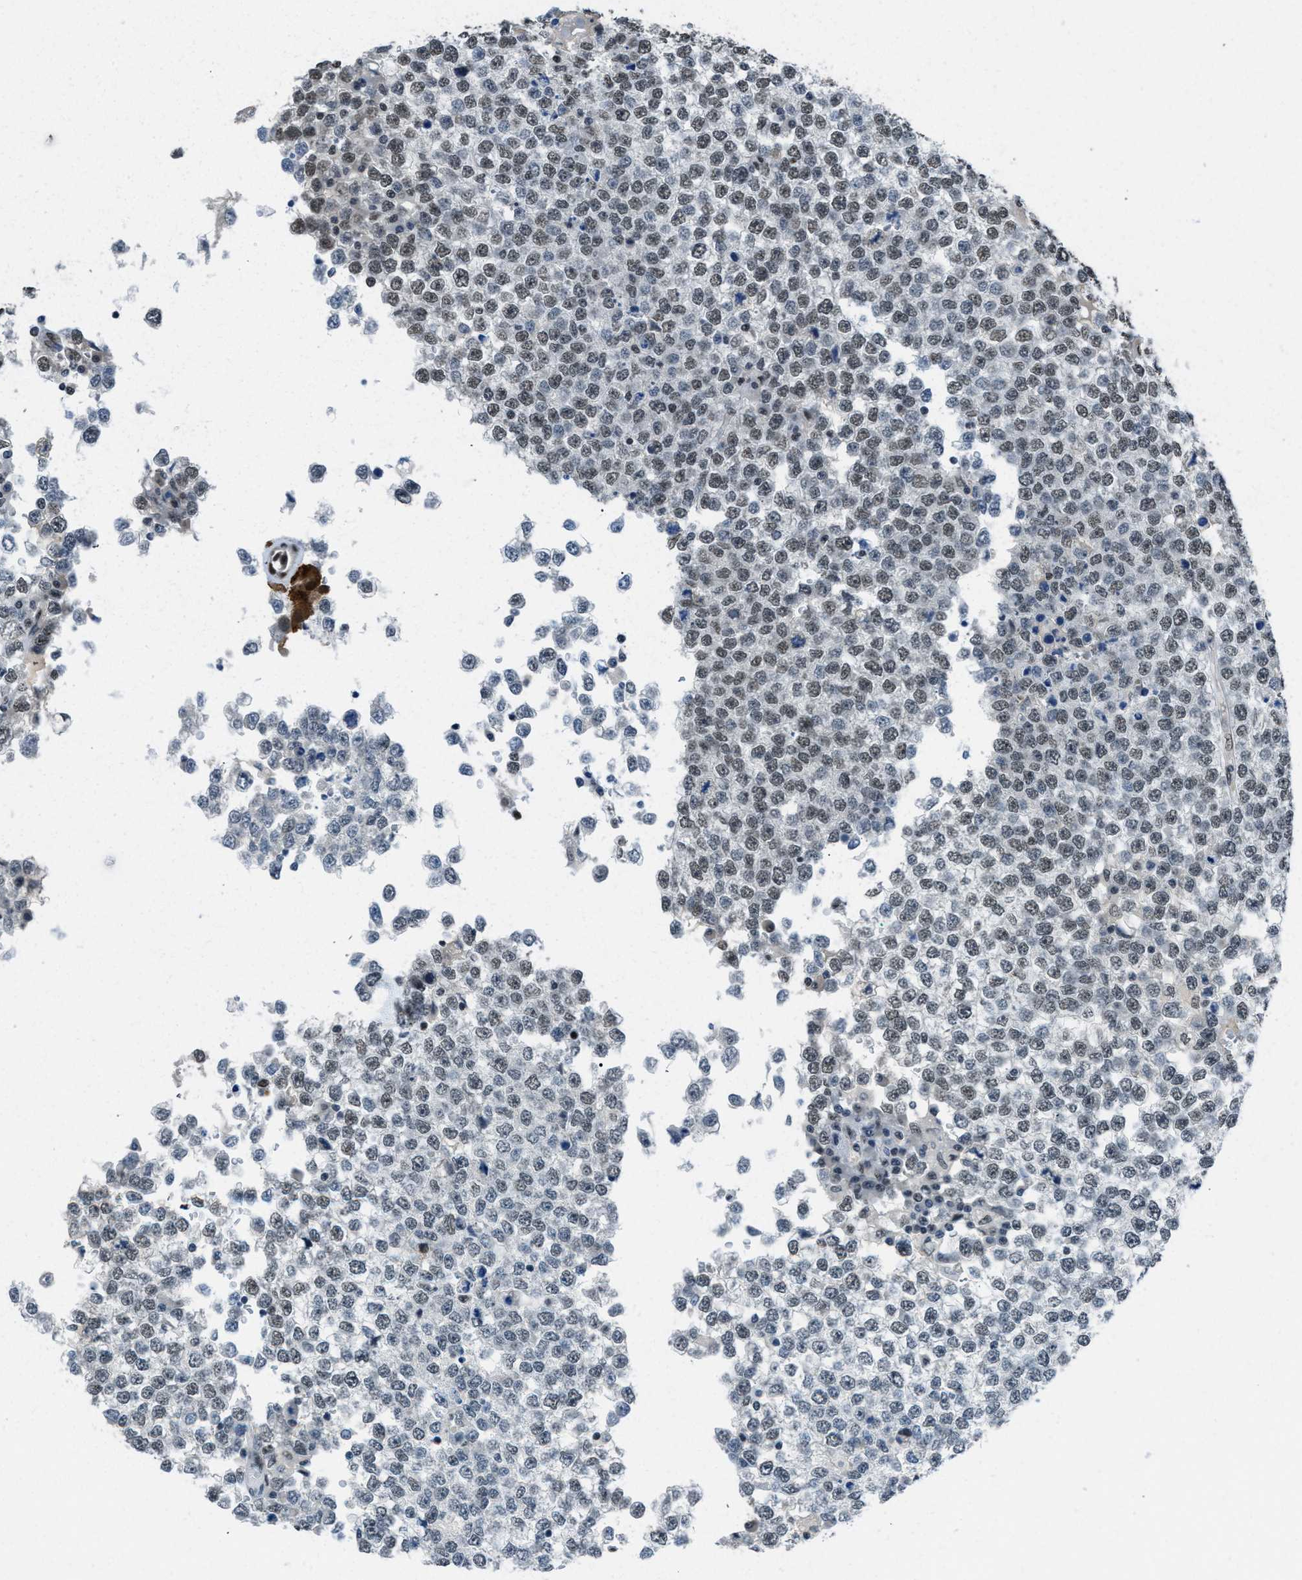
{"staining": {"intensity": "weak", "quantity": ">75%", "location": "nuclear"}, "tissue": "testis cancer", "cell_type": "Tumor cells", "image_type": "cancer", "snomed": [{"axis": "morphology", "description": "Seminoma, NOS"}, {"axis": "topography", "description": "Testis"}], "caption": "Protein expression analysis of testis seminoma displays weak nuclear positivity in about >75% of tumor cells.", "gene": "GATAD2B", "patient": {"sex": "male", "age": 65}}